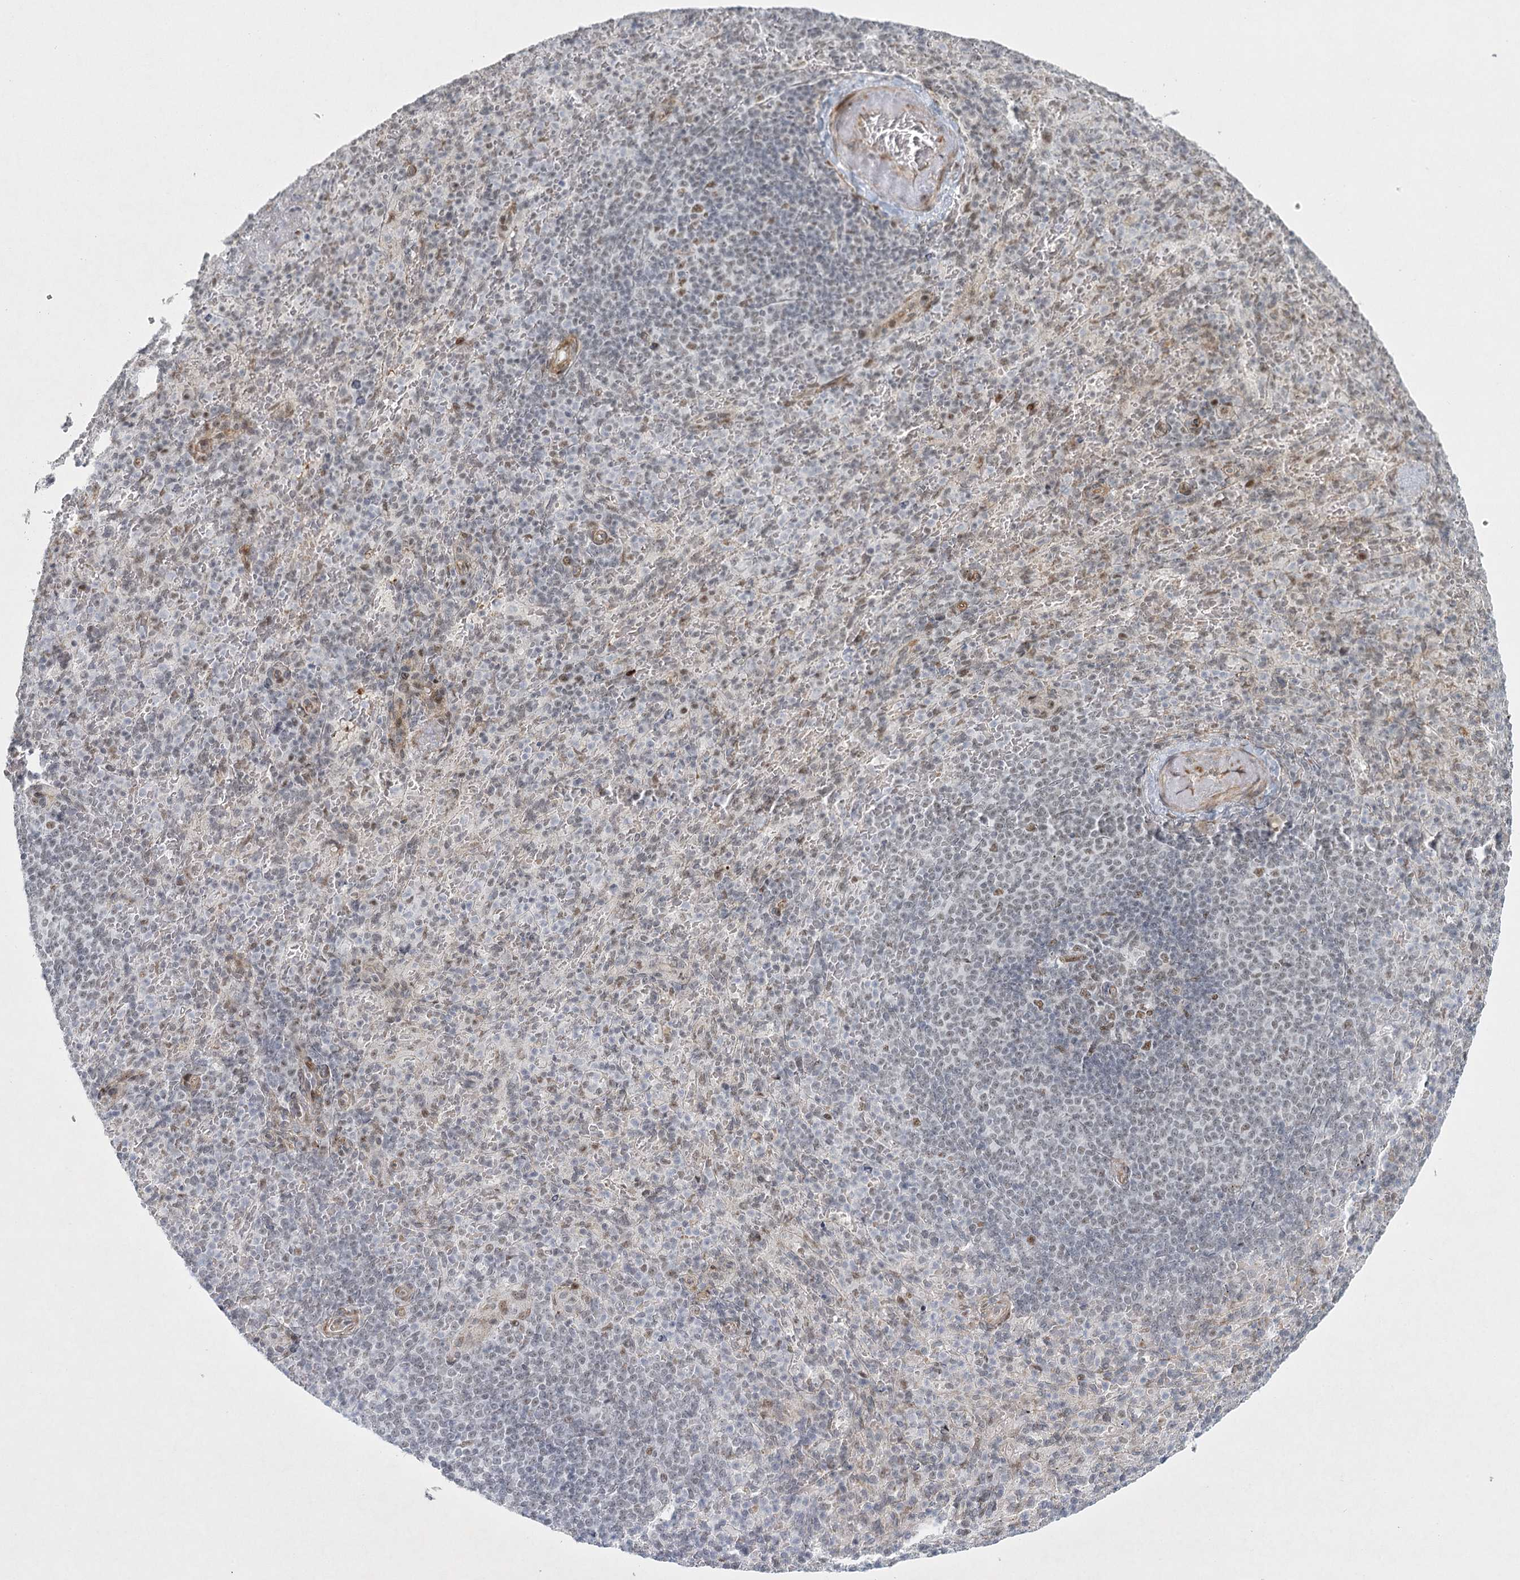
{"staining": {"intensity": "weak", "quantity": "<25%", "location": "nuclear"}, "tissue": "spleen", "cell_type": "Cells in red pulp", "image_type": "normal", "snomed": [{"axis": "morphology", "description": "Normal tissue, NOS"}, {"axis": "topography", "description": "Spleen"}], "caption": "DAB (3,3'-diaminobenzidine) immunohistochemical staining of benign spleen demonstrates no significant expression in cells in red pulp.", "gene": "U2SURP", "patient": {"sex": "female", "age": 74}}